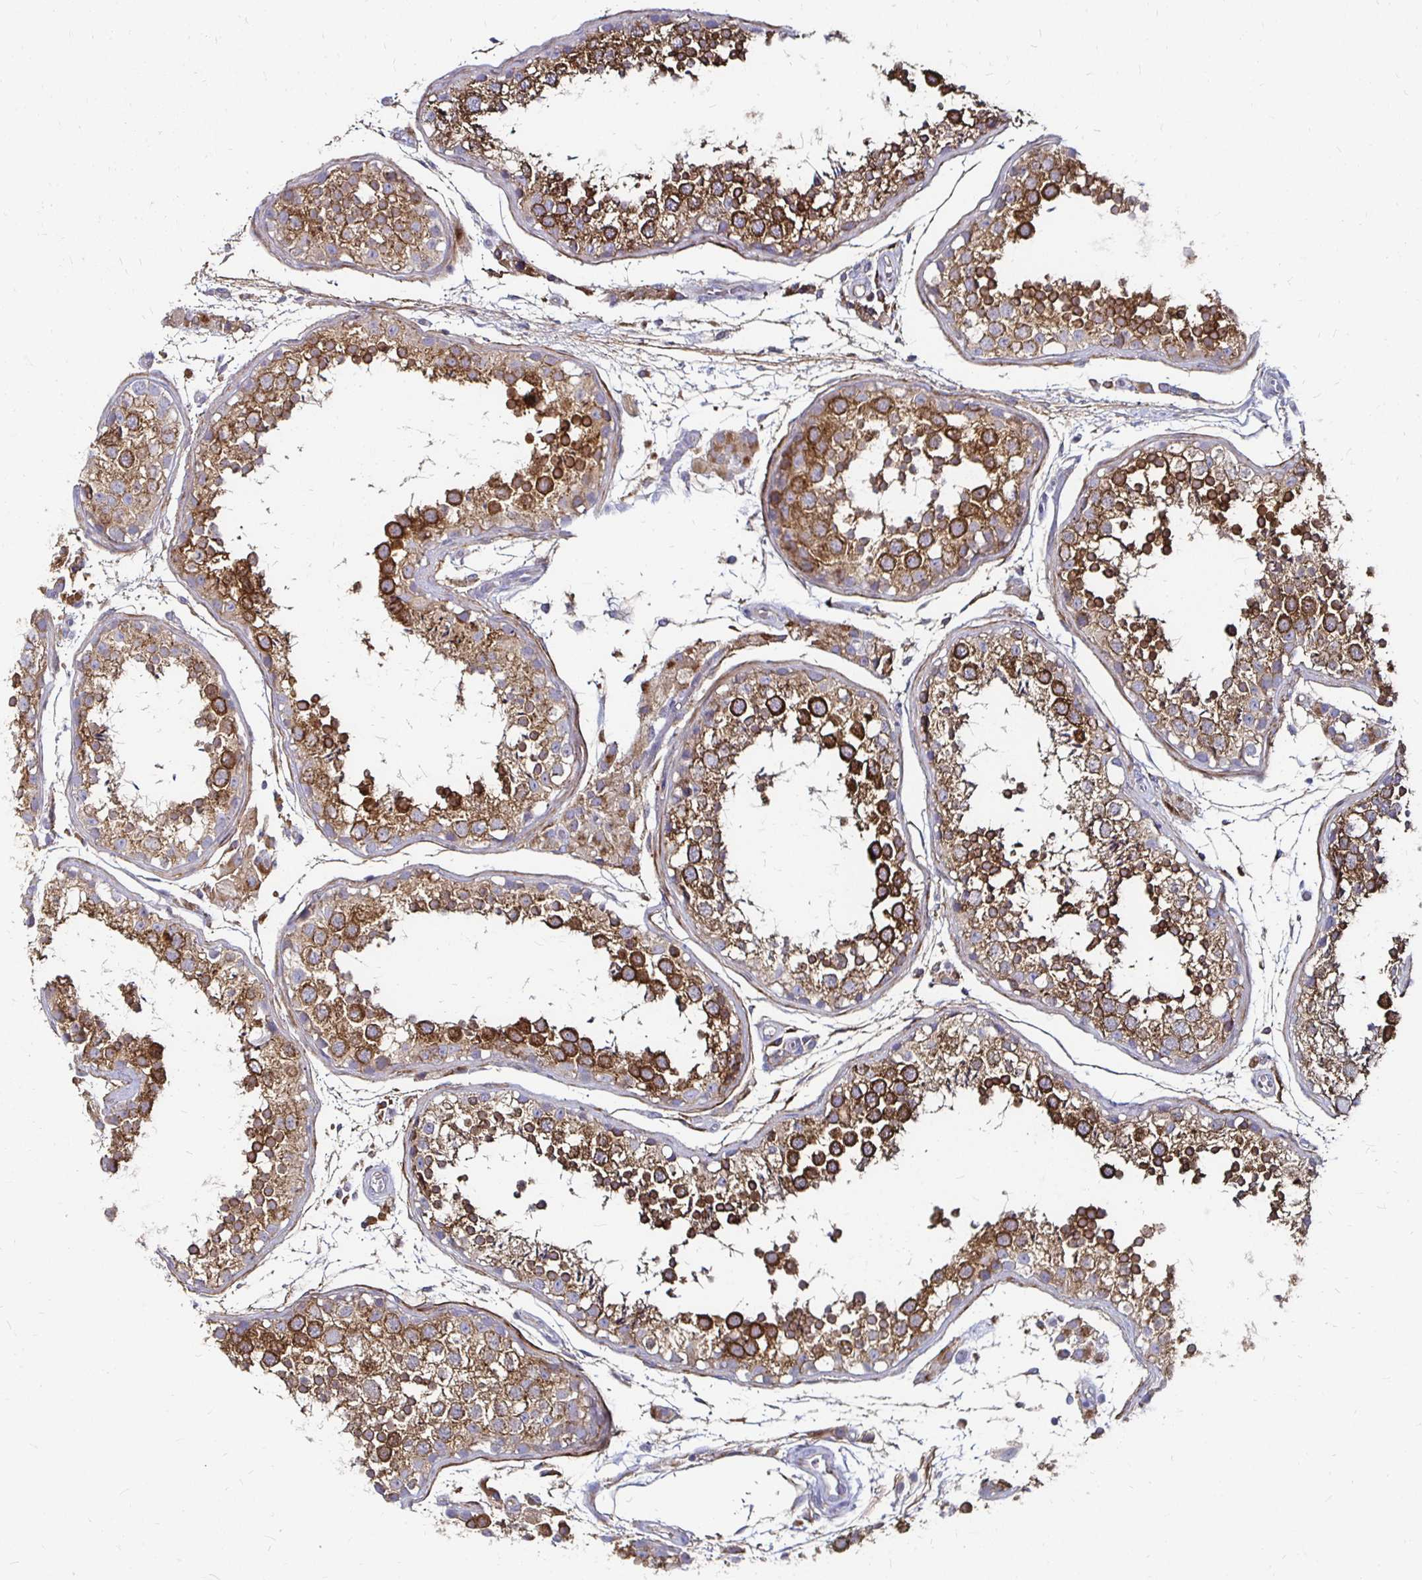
{"staining": {"intensity": "strong", "quantity": ">75%", "location": "cytoplasmic/membranous"}, "tissue": "testis", "cell_type": "Cells in seminiferous ducts", "image_type": "normal", "snomed": [{"axis": "morphology", "description": "Normal tissue, NOS"}, {"axis": "topography", "description": "Testis"}], "caption": "About >75% of cells in seminiferous ducts in unremarkable human testis display strong cytoplasmic/membranous protein staining as visualized by brown immunohistochemical staining.", "gene": "NCSTN", "patient": {"sex": "male", "age": 29}}